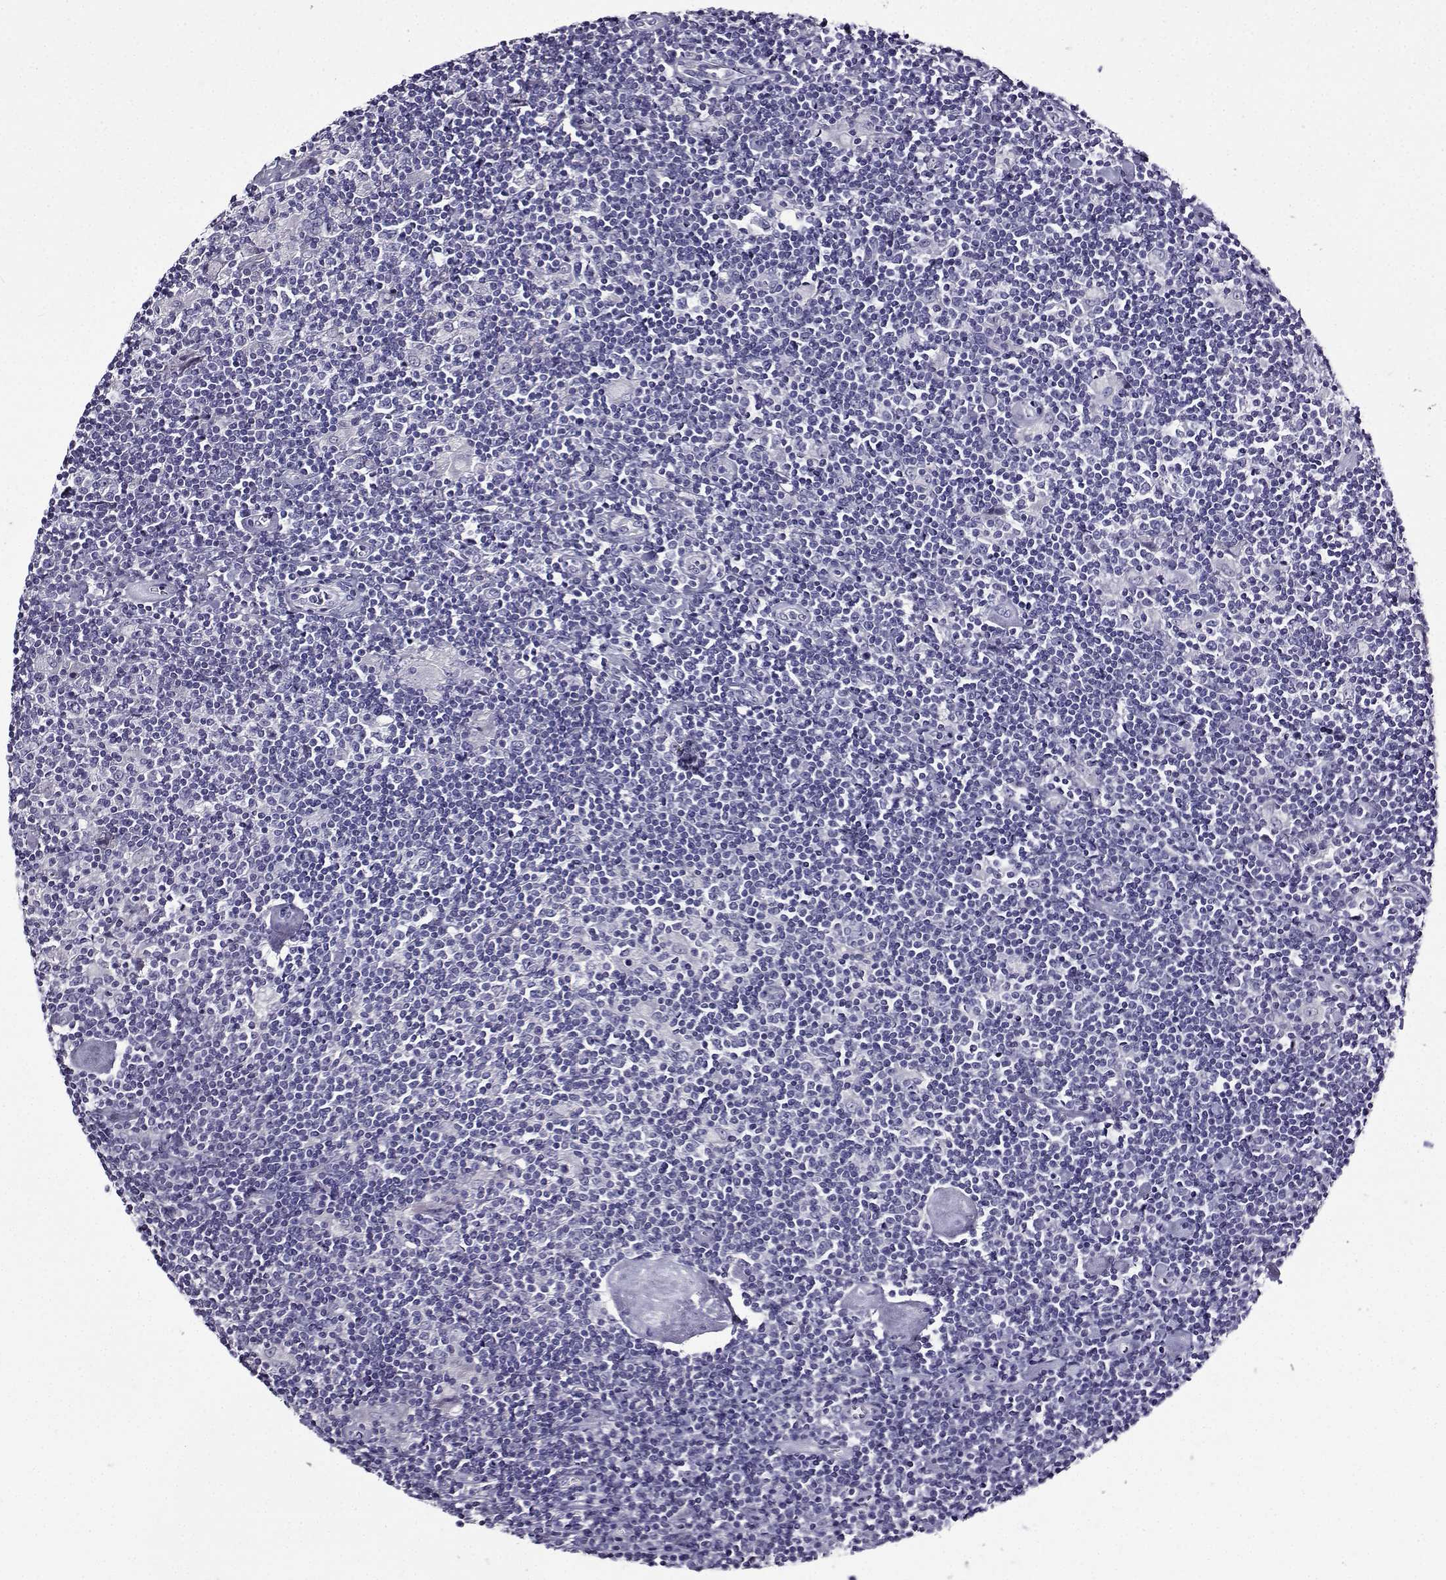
{"staining": {"intensity": "negative", "quantity": "none", "location": "none"}, "tissue": "lymphoma", "cell_type": "Tumor cells", "image_type": "cancer", "snomed": [{"axis": "morphology", "description": "Hodgkin's disease, NOS"}, {"axis": "topography", "description": "Lymph node"}], "caption": "Protein analysis of Hodgkin's disease exhibits no significant positivity in tumor cells. (Brightfield microscopy of DAB immunohistochemistry at high magnification).", "gene": "TMEM266", "patient": {"sex": "male", "age": 40}}